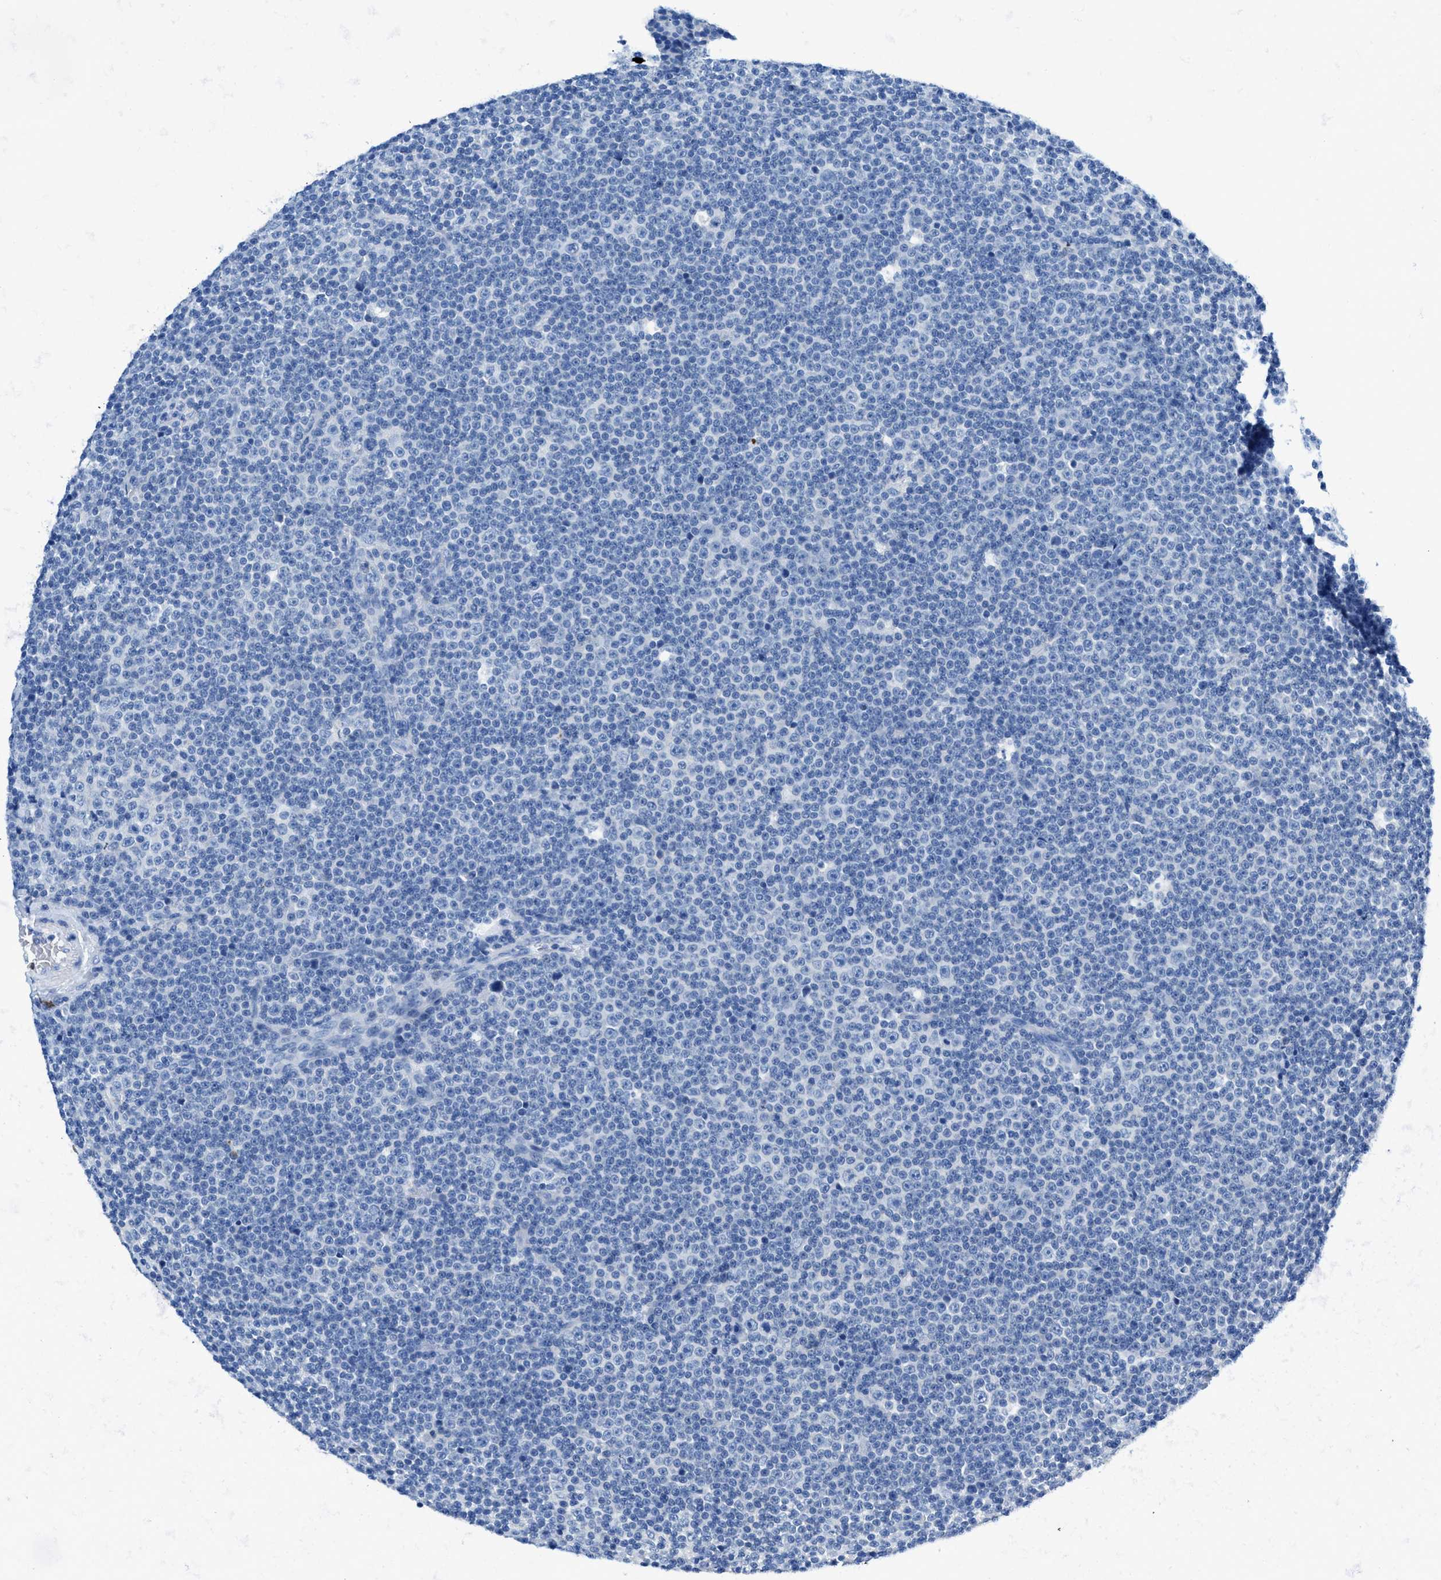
{"staining": {"intensity": "negative", "quantity": "none", "location": "none"}, "tissue": "lymphoma", "cell_type": "Tumor cells", "image_type": "cancer", "snomed": [{"axis": "morphology", "description": "Malignant lymphoma, non-Hodgkin's type, Low grade"}, {"axis": "topography", "description": "Lymph node"}], "caption": "IHC micrograph of neoplastic tissue: lymphoma stained with DAB shows no significant protein staining in tumor cells.", "gene": "NEB", "patient": {"sex": "female", "age": 67}}